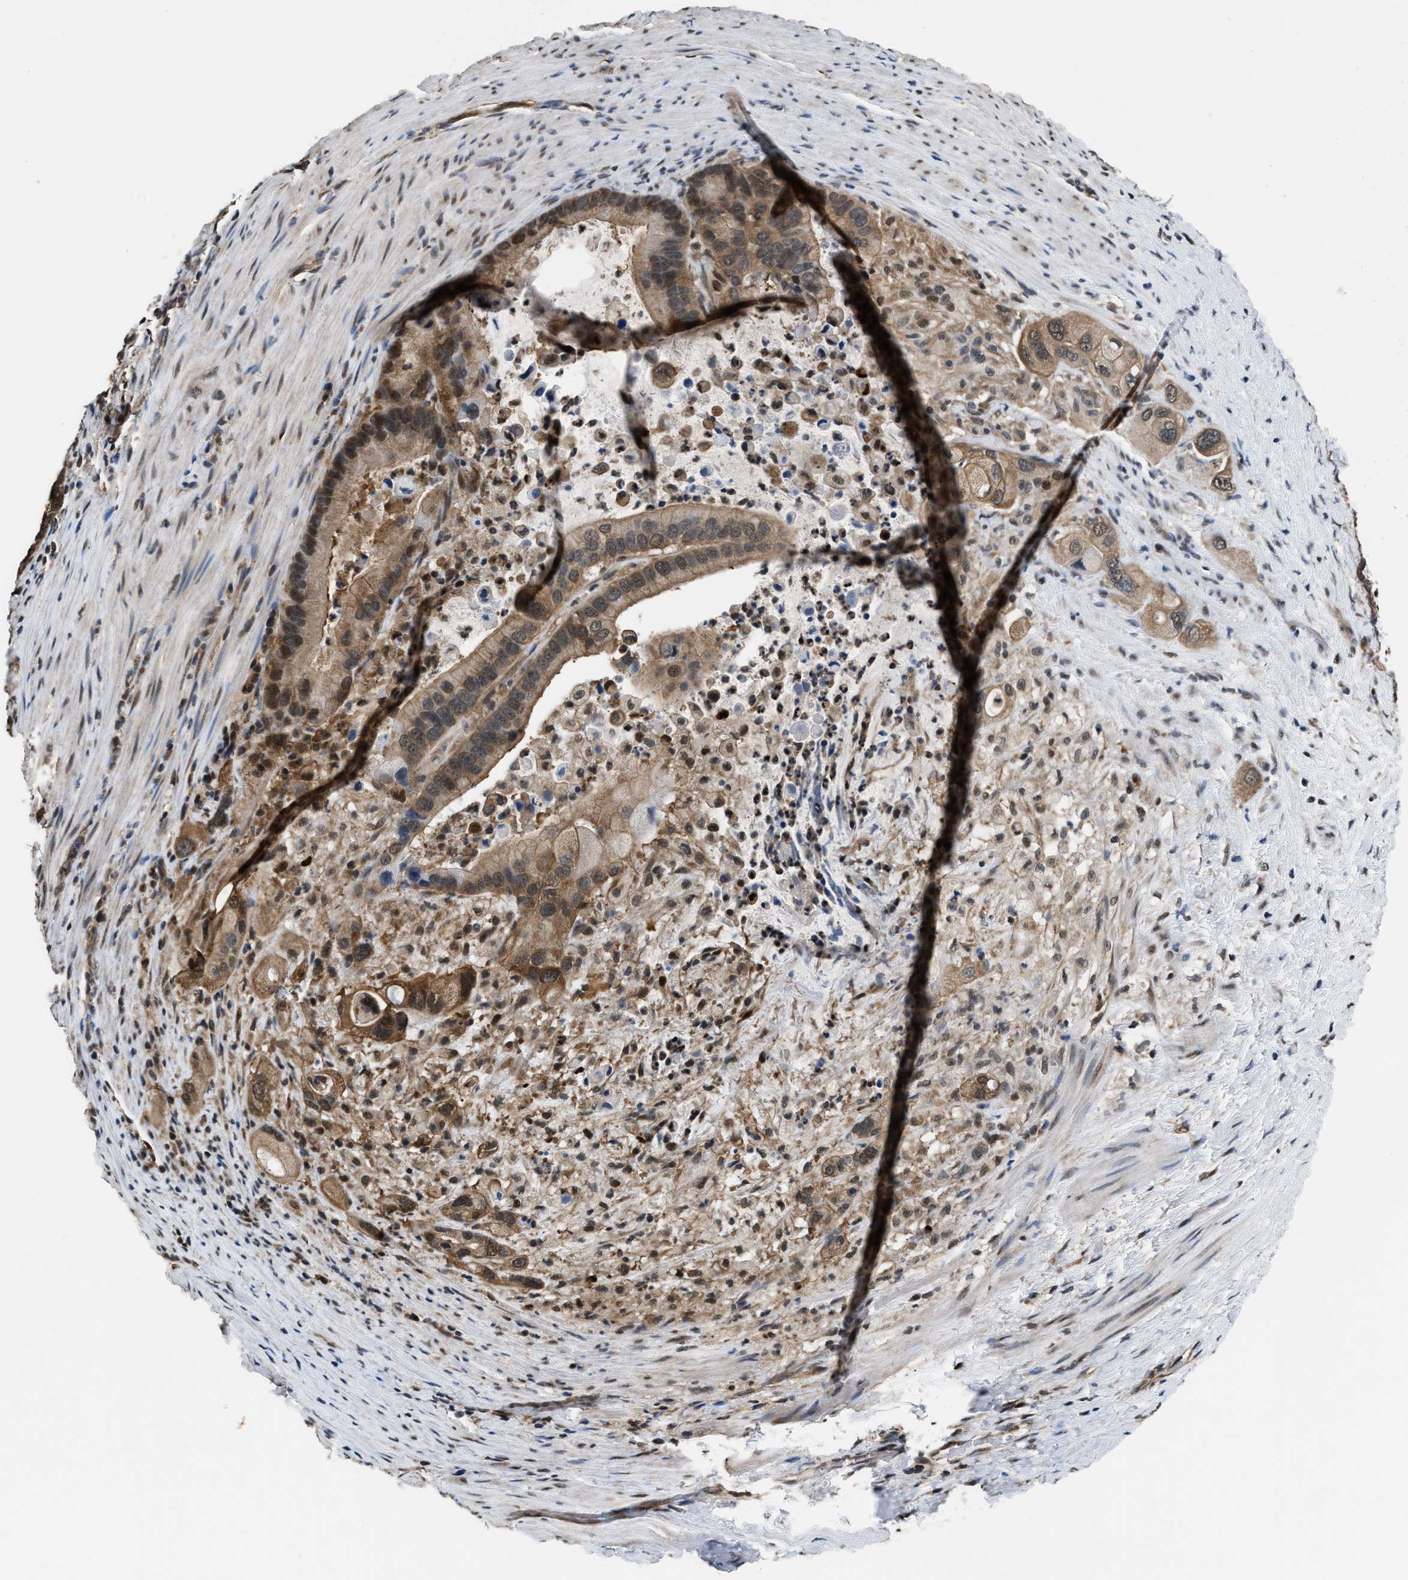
{"staining": {"intensity": "moderate", "quantity": ">75%", "location": "cytoplasmic/membranous"}, "tissue": "pancreatic cancer", "cell_type": "Tumor cells", "image_type": "cancer", "snomed": [{"axis": "morphology", "description": "Adenocarcinoma, NOS"}, {"axis": "topography", "description": "Pancreas"}], "caption": "Adenocarcinoma (pancreatic) stained for a protein displays moderate cytoplasmic/membranous positivity in tumor cells.", "gene": "RBM33", "patient": {"sex": "male", "age": 69}}